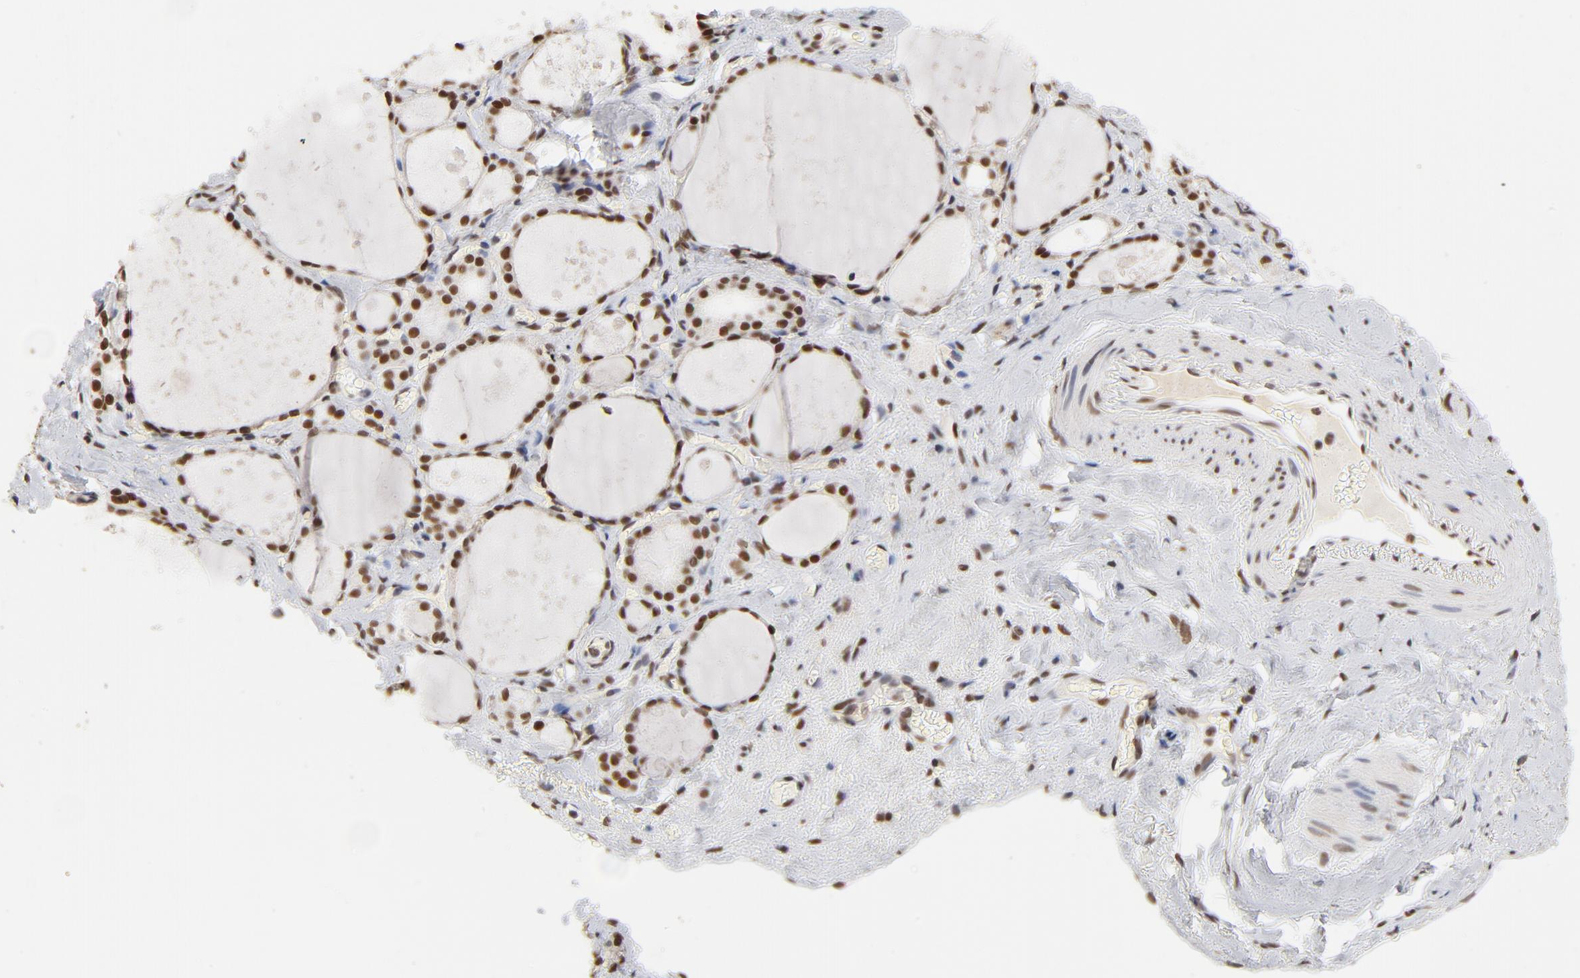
{"staining": {"intensity": "strong", "quantity": ">75%", "location": "nuclear"}, "tissue": "thyroid gland", "cell_type": "Glandular cells", "image_type": "normal", "snomed": [{"axis": "morphology", "description": "Normal tissue, NOS"}, {"axis": "topography", "description": "Thyroid gland"}], "caption": "The histopathology image displays staining of unremarkable thyroid gland, revealing strong nuclear protein expression (brown color) within glandular cells.", "gene": "TP53BP1", "patient": {"sex": "female", "age": 75}}